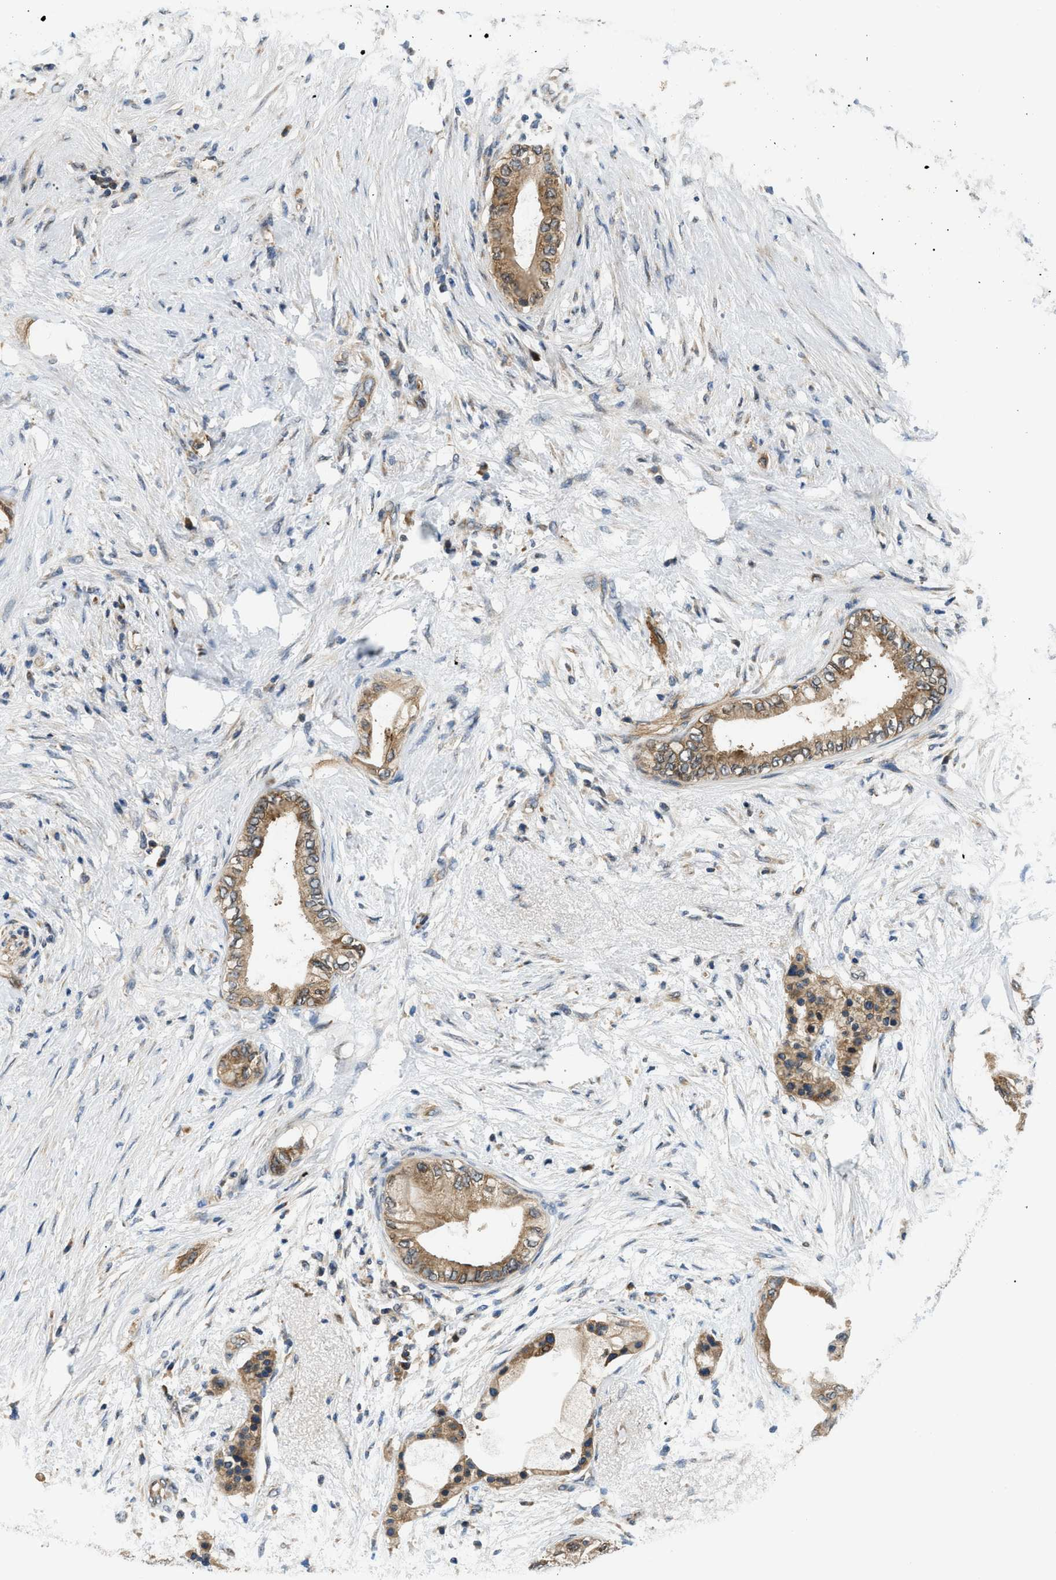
{"staining": {"intensity": "moderate", "quantity": ">75%", "location": "cytoplasmic/membranous"}, "tissue": "pancreatic cancer", "cell_type": "Tumor cells", "image_type": "cancer", "snomed": [{"axis": "morphology", "description": "Normal tissue, NOS"}, {"axis": "morphology", "description": "Adenocarcinoma, NOS"}, {"axis": "topography", "description": "Pancreas"}, {"axis": "topography", "description": "Duodenum"}], "caption": "DAB (3,3'-diaminobenzidine) immunohistochemical staining of human adenocarcinoma (pancreatic) displays moderate cytoplasmic/membranous protein staining in approximately >75% of tumor cells.", "gene": "SRPK1", "patient": {"sex": "female", "age": 60}}